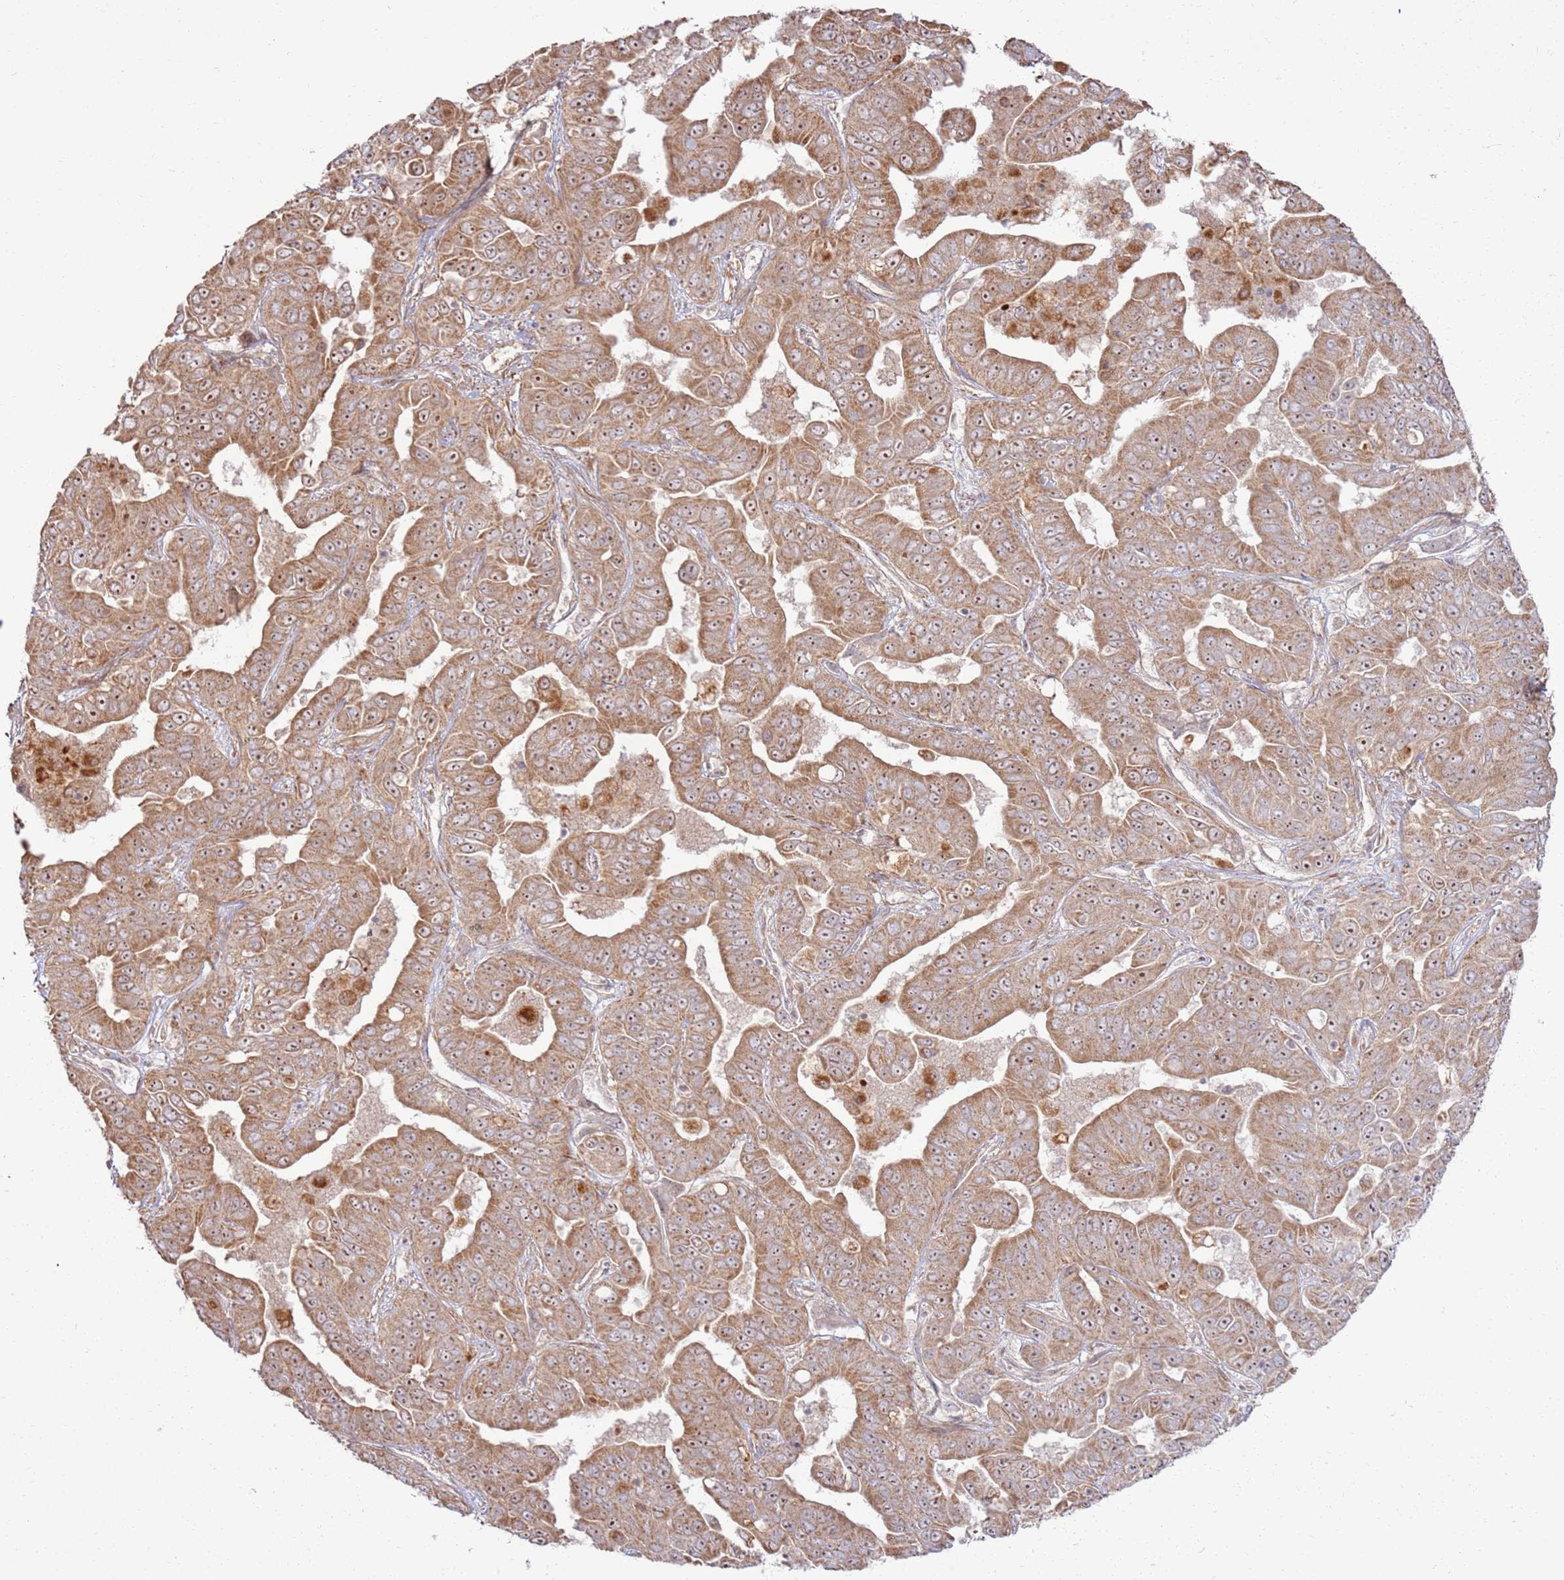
{"staining": {"intensity": "moderate", "quantity": ">75%", "location": "cytoplasmic/membranous,nuclear"}, "tissue": "liver cancer", "cell_type": "Tumor cells", "image_type": "cancer", "snomed": [{"axis": "morphology", "description": "Cholangiocarcinoma"}, {"axis": "topography", "description": "Liver"}], "caption": "This photomicrograph exhibits cholangiocarcinoma (liver) stained with immunohistochemistry to label a protein in brown. The cytoplasmic/membranous and nuclear of tumor cells show moderate positivity for the protein. Nuclei are counter-stained blue.", "gene": "CNPY1", "patient": {"sex": "female", "age": 52}}